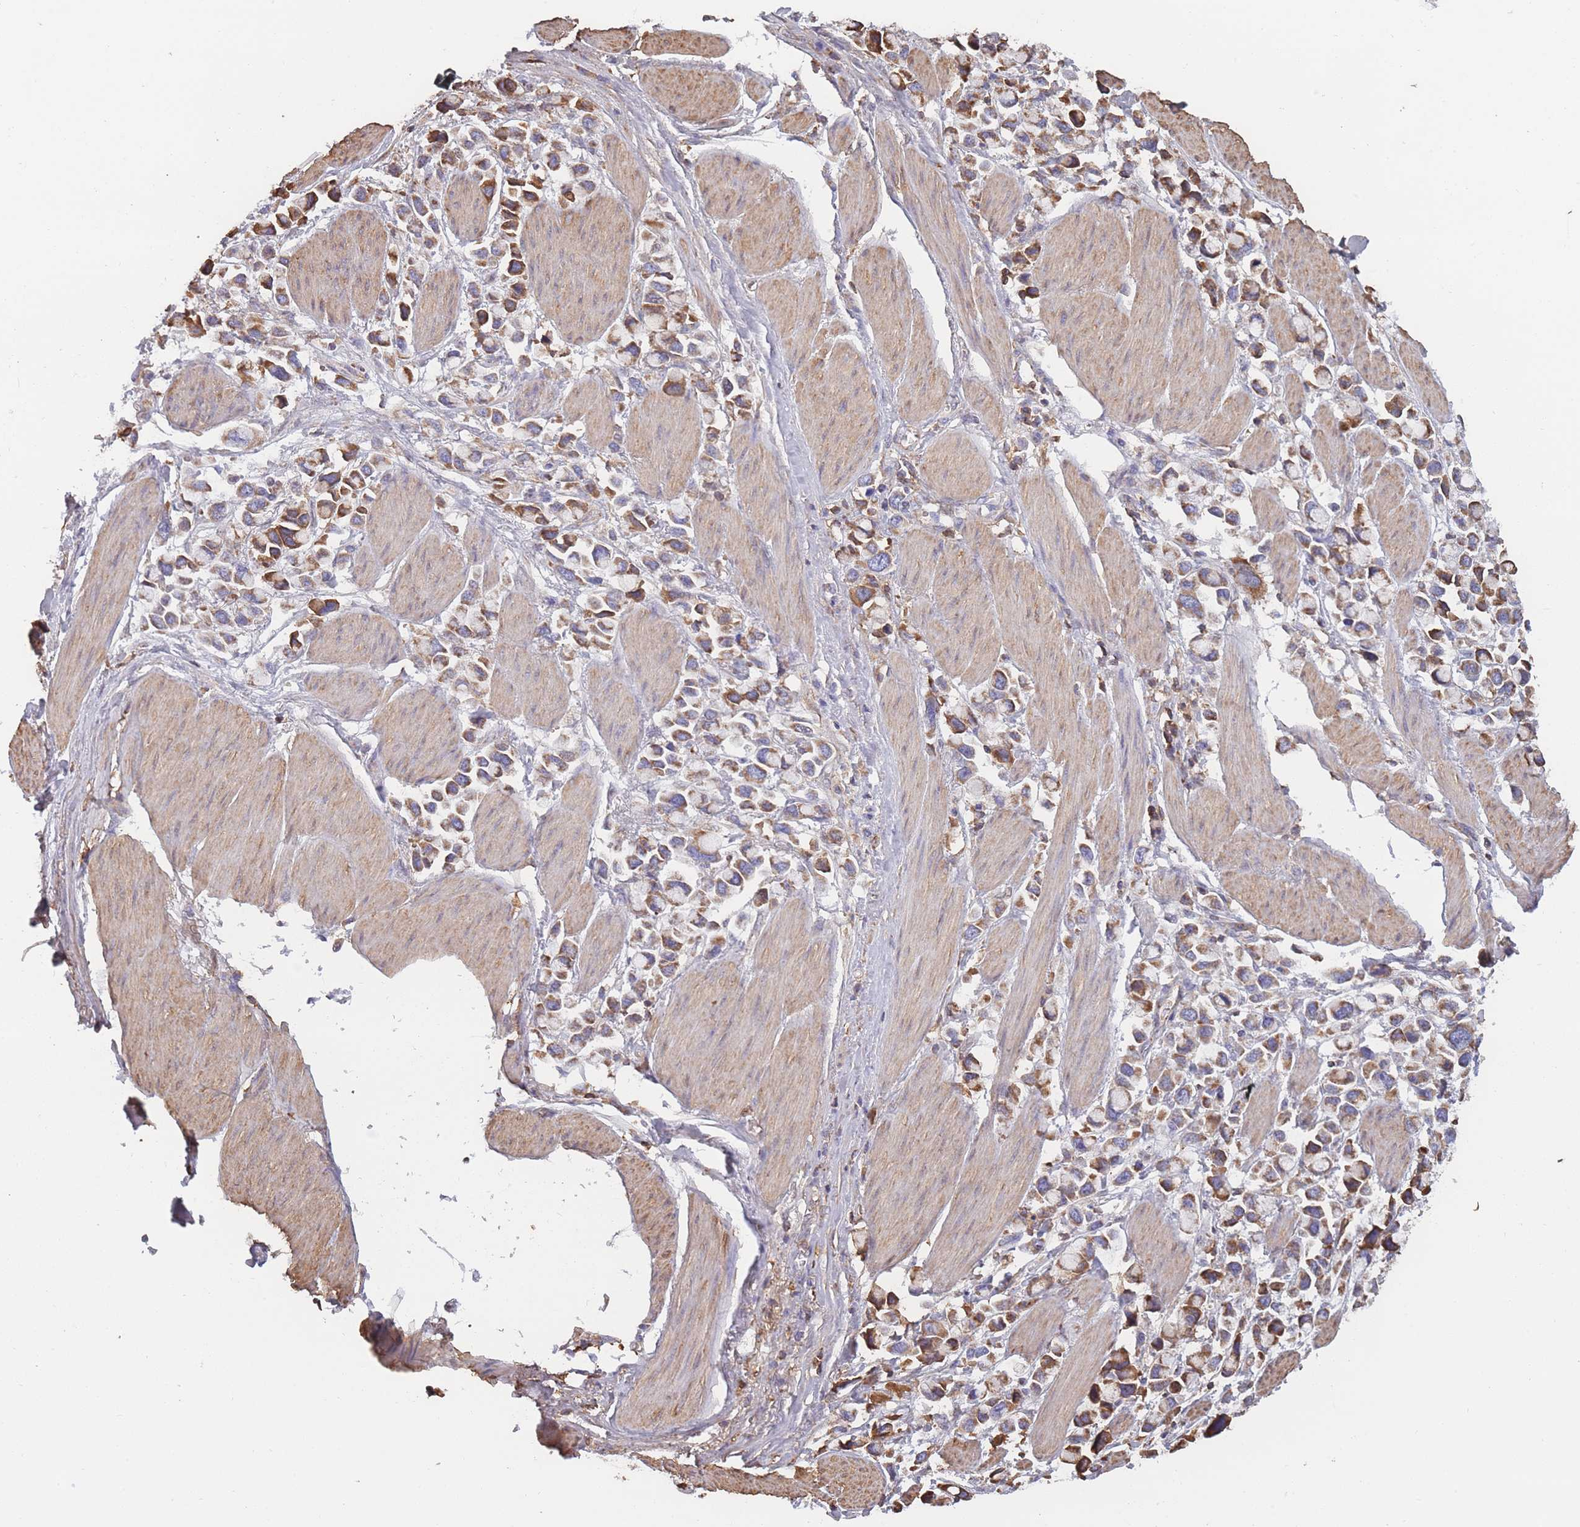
{"staining": {"intensity": "moderate", "quantity": ">75%", "location": "cytoplasmic/membranous"}, "tissue": "stomach cancer", "cell_type": "Tumor cells", "image_type": "cancer", "snomed": [{"axis": "morphology", "description": "Adenocarcinoma, NOS"}, {"axis": "topography", "description": "Stomach"}], "caption": "Immunohistochemical staining of stomach cancer demonstrates medium levels of moderate cytoplasmic/membranous expression in approximately >75% of tumor cells.", "gene": "KAT2A", "patient": {"sex": "female", "age": 81}}